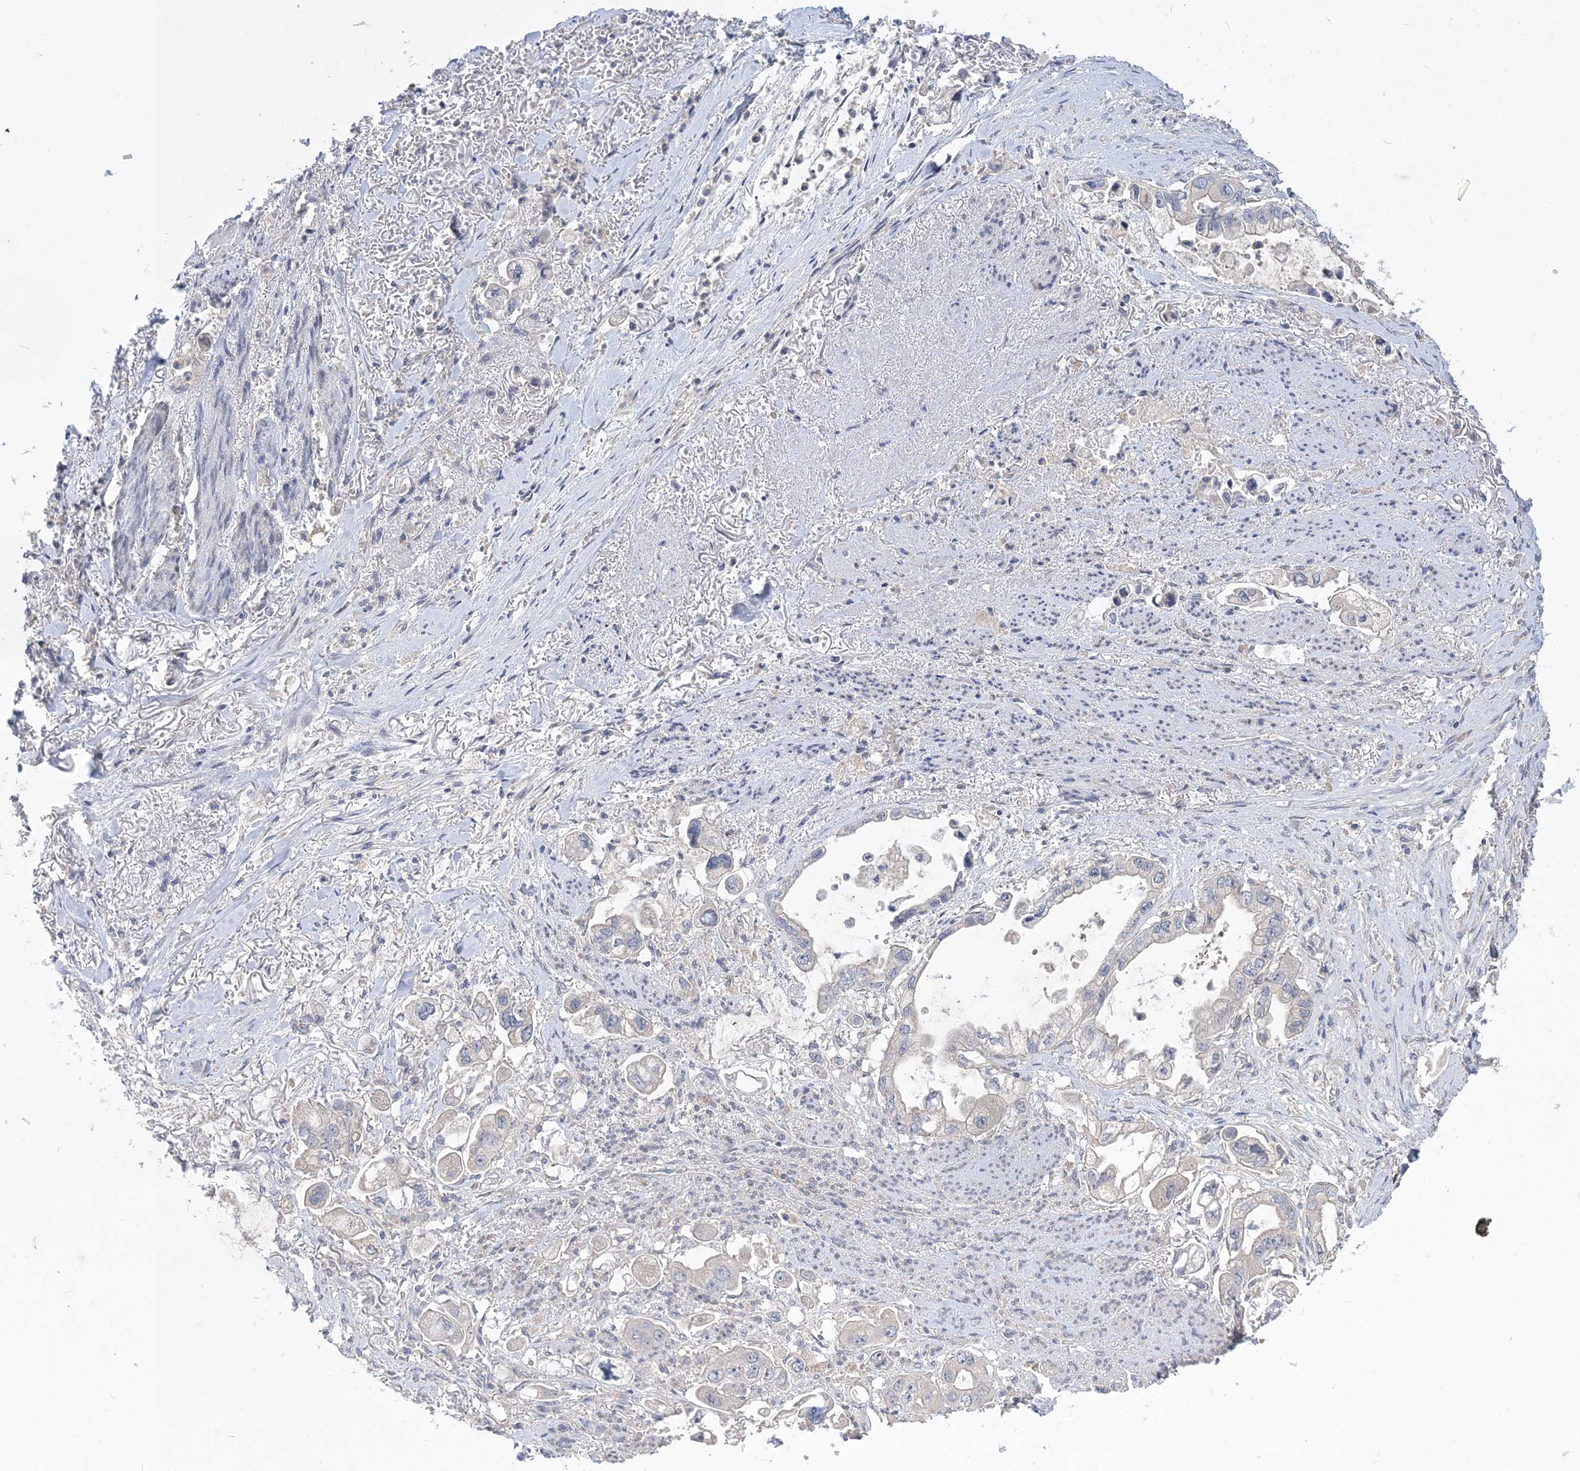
{"staining": {"intensity": "negative", "quantity": "none", "location": "none"}, "tissue": "stomach cancer", "cell_type": "Tumor cells", "image_type": "cancer", "snomed": [{"axis": "morphology", "description": "Adenocarcinoma, NOS"}, {"axis": "topography", "description": "Stomach"}], "caption": "Immunohistochemical staining of adenocarcinoma (stomach) exhibits no significant expression in tumor cells.", "gene": "ANKRD35", "patient": {"sex": "male", "age": 62}}